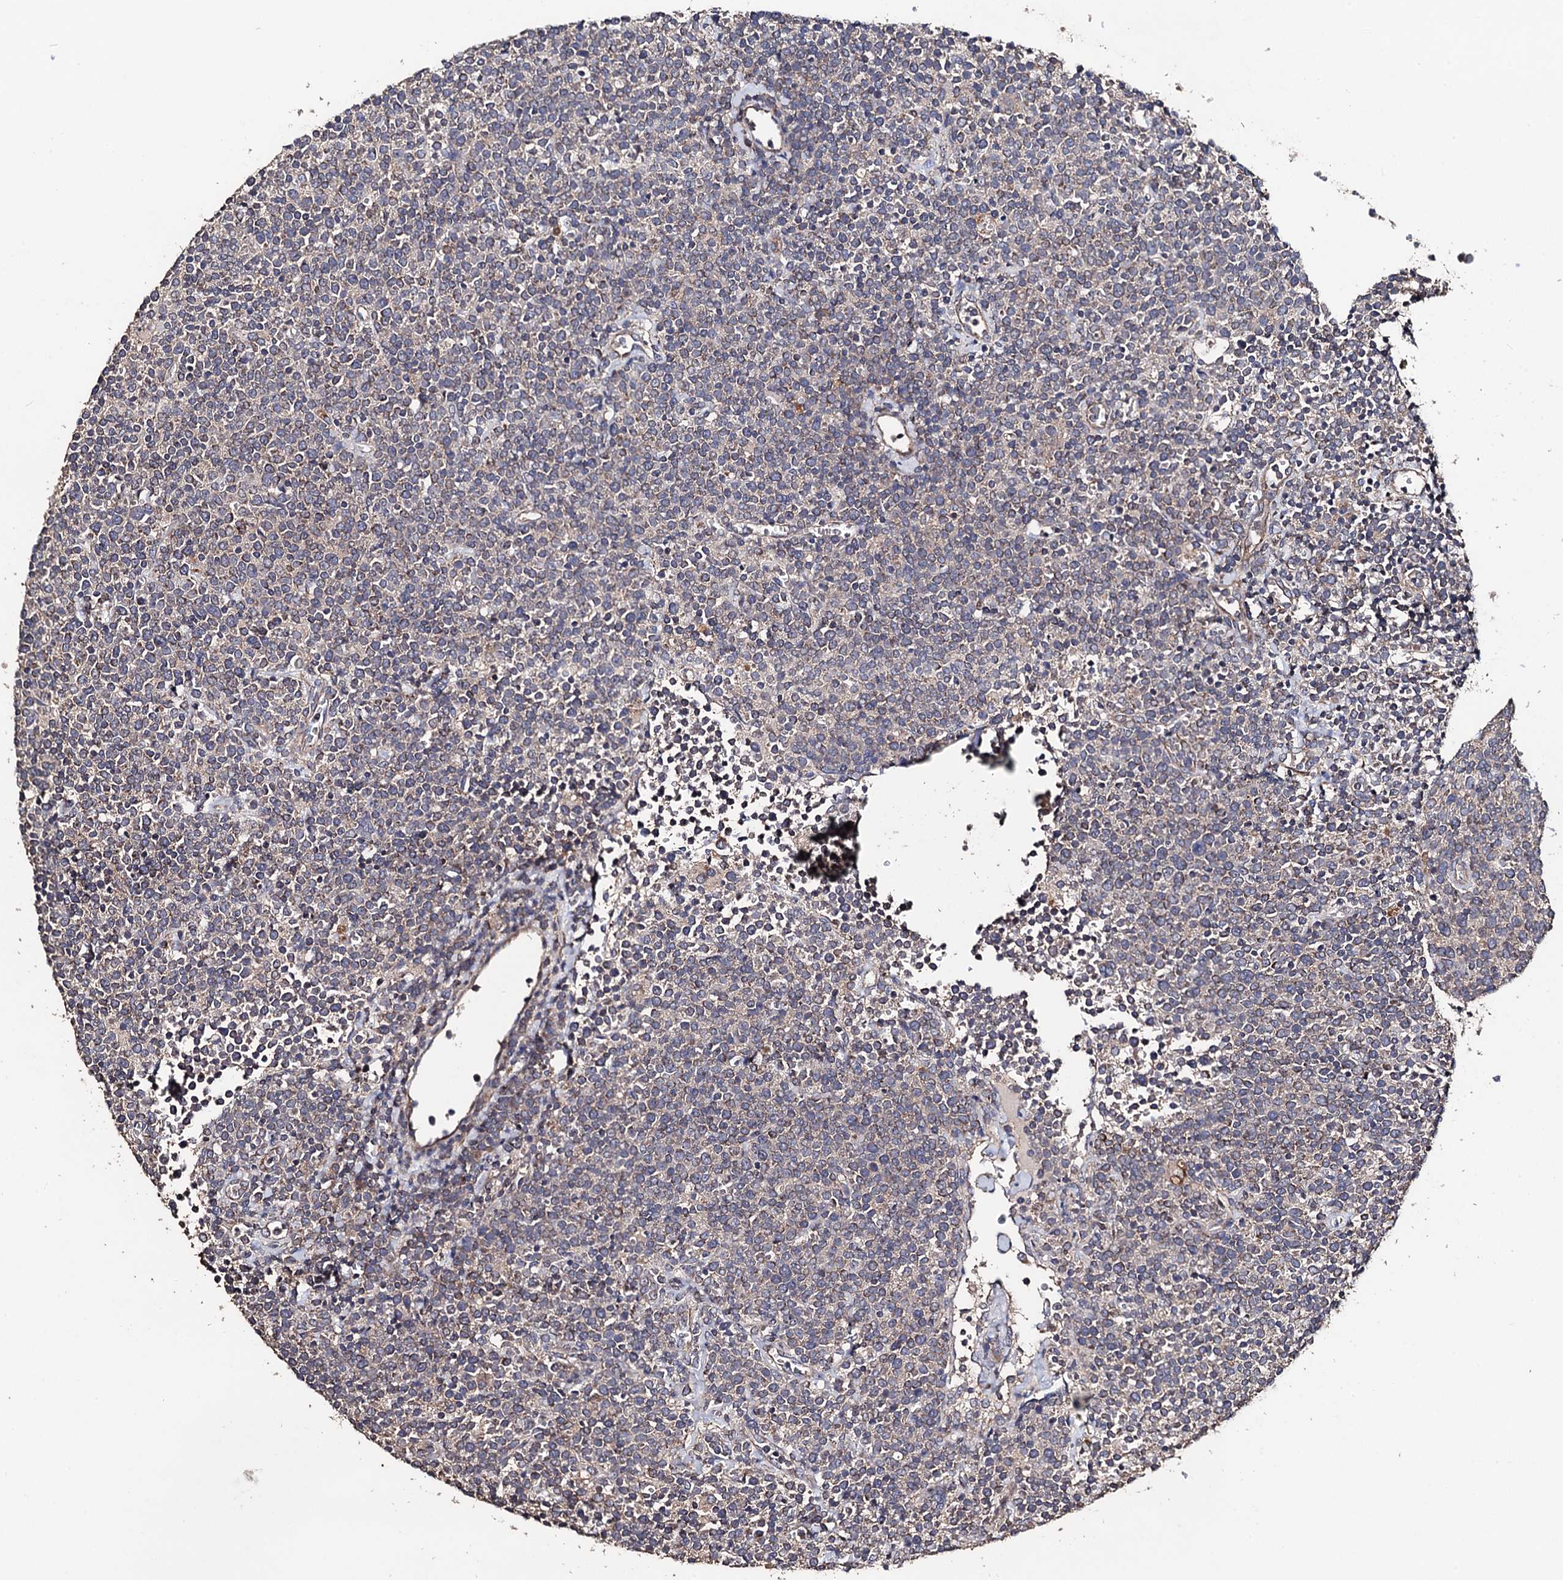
{"staining": {"intensity": "weak", "quantity": "25%-75%", "location": "cytoplasmic/membranous"}, "tissue": "lymphoma", "cell_type": "Tumor cells", "image_type": "cancer", "snomed": [{"axis": "morphology", "description": "Malignant lymphoma, non-Hodgkin's type, High grade"}, {"axis": "topography", "description": "Lymph node"}], "caption": "Tumor cells exhibit weak cytoplasmic/membranous positivity in about 25%-75% of cells in lymphoma. (Stains: DAB (3,3'-diaminobenzidine) in brown, nuclei in blue, Microscopy: brightfield microscopy at high magnification).", "gene": "PPTC7", "patient": {"sex": "male", "age": 61}}